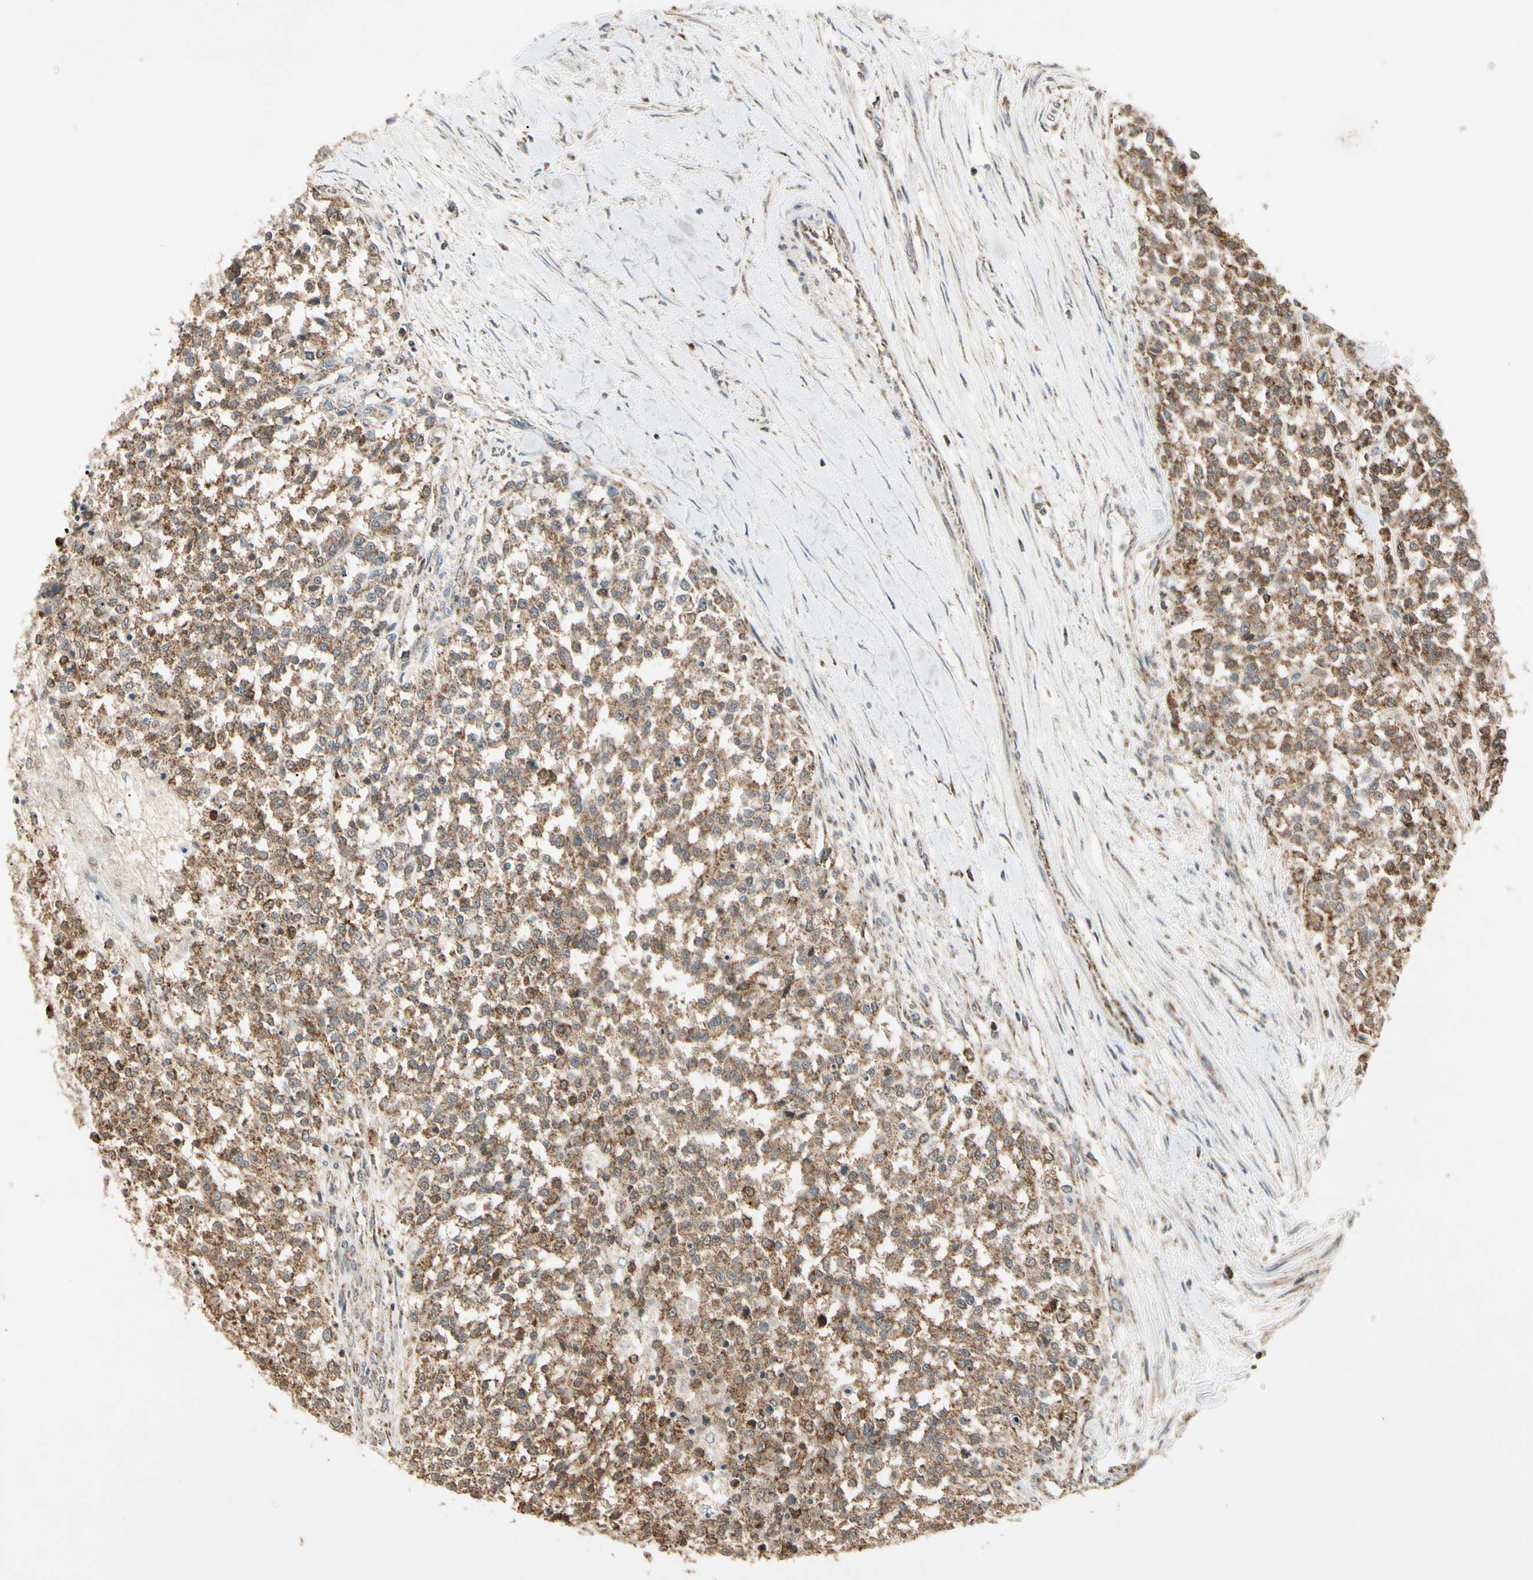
{"staining": {"intensity": "moderate", "quantity": ">75%", "location": "cytoplasmic/membranous"}, "tissue": "testis cancer", "cell_type": "Tumor cells", "image_type": "cancer", "snomed": [{"axis": "morphology", "description": "Seminoma, NOS"}, {"axis": "topography", "description": "Testis"}], "caption": "Immunohistochemical staining of testis seminoma shows medium levels of moderate cytoplasmic/membranous protein positivity in about >75% of tumor cells.", "gene": "PRDX5", "patient": {"sex": "male", "age": 59}}